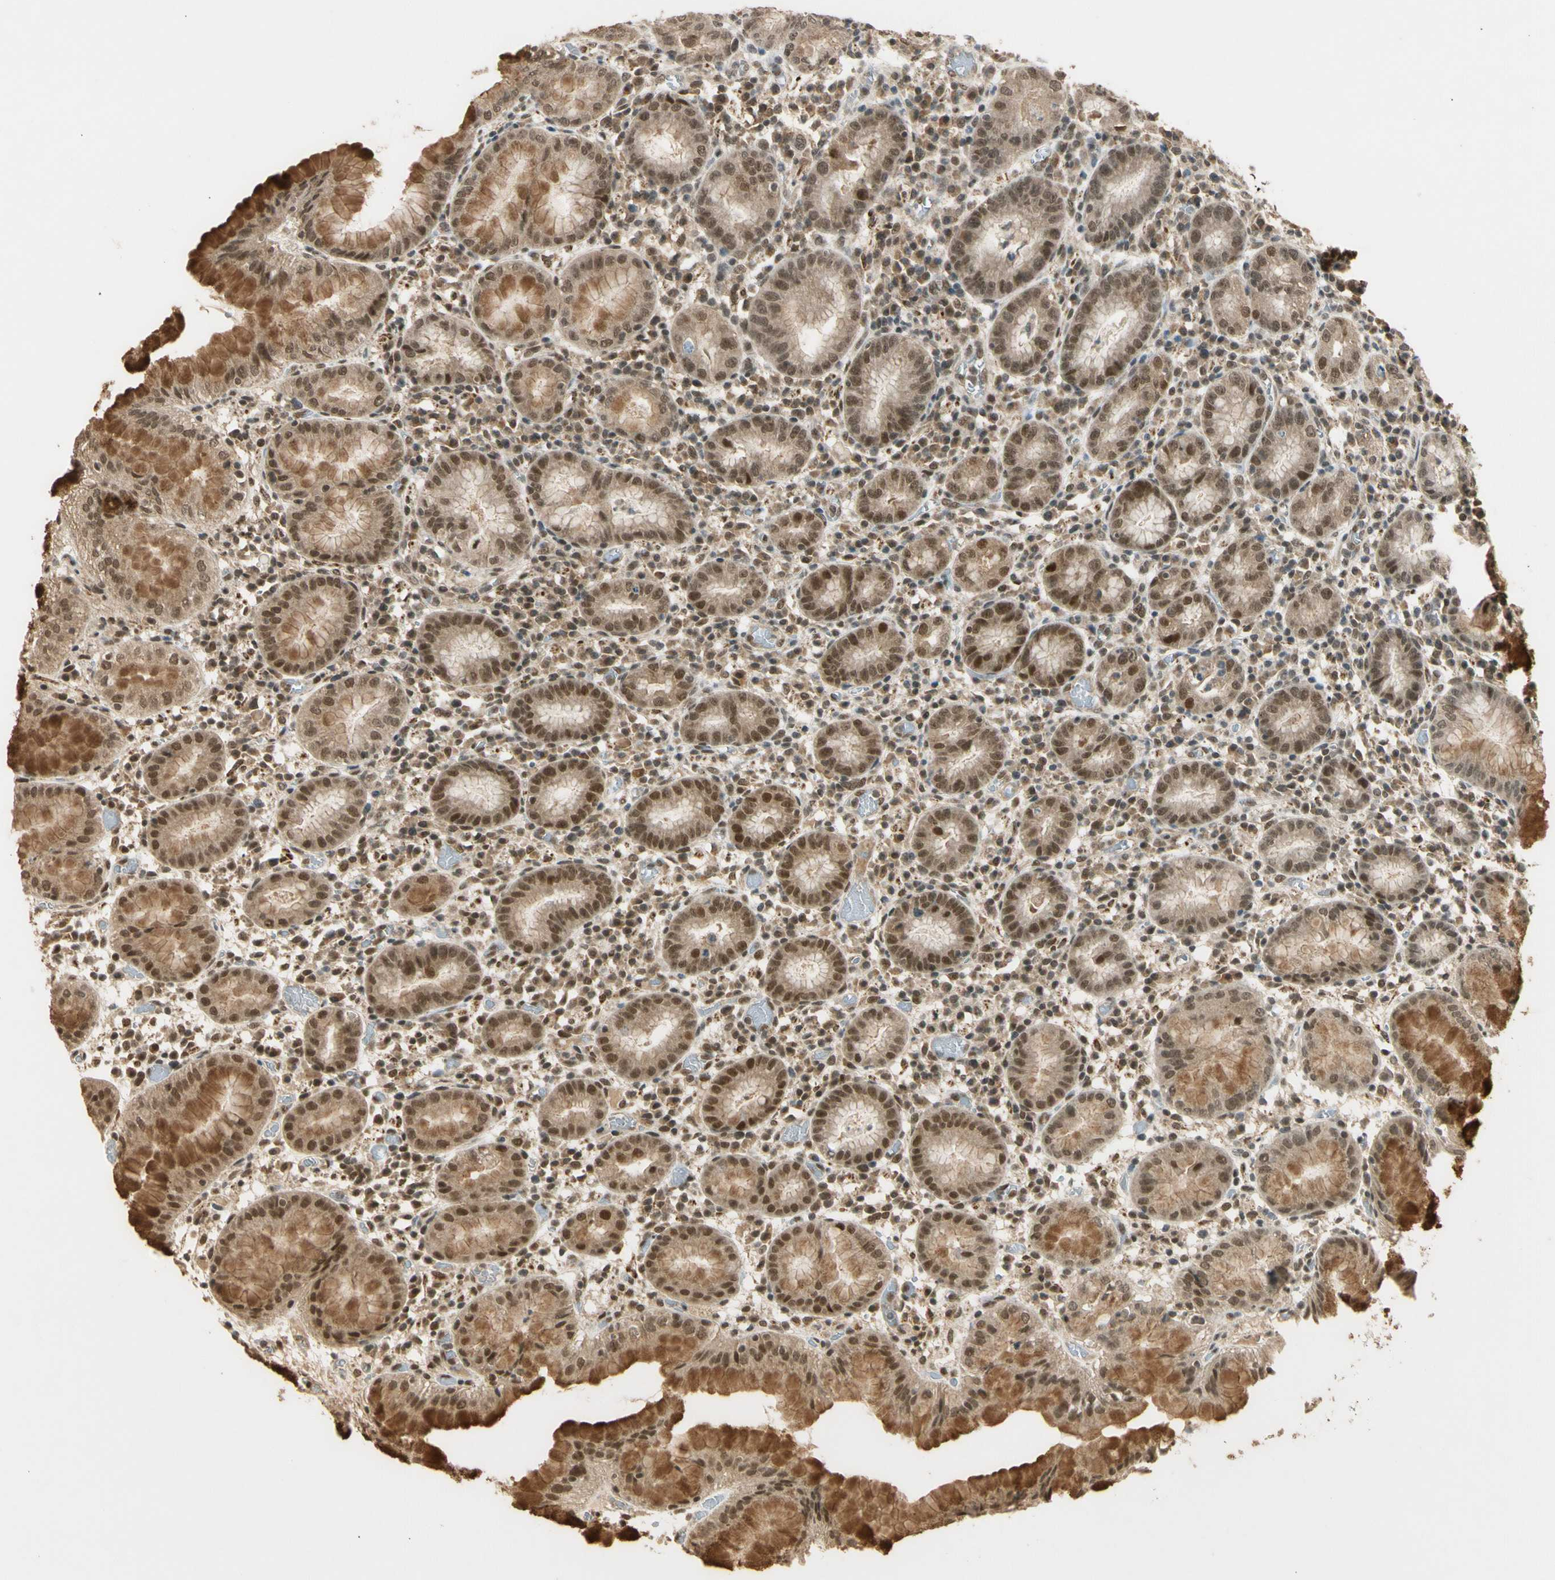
{"staining": {"intensity": "moderate", "quantity": ">75%", "location": "cytoplasmic/membranous,nuclear"}, "tissue": "stomach", "cell_type": "Glandular cells", "image_type": "normal", "snomed": [{"axis": "morphology", "description": "Normal tissue, NOS"}, {"axis": "topography", "description": "Stomach"}, {"axis": "topography", "description": "Stomach, lower"}], "caption": "An immunohistochemistry (IHC) micrograph of unremarkable tissue is shown. Protein staining in brown highlights moderate cytoplasmic/membranous,nuclear positivity in stomach within glandular cells. The protein of interest is shown in brown color, while the nuclei are stained blue.", "gene": "ZNF135", "patient": {"sex": "female", "age": 75}}